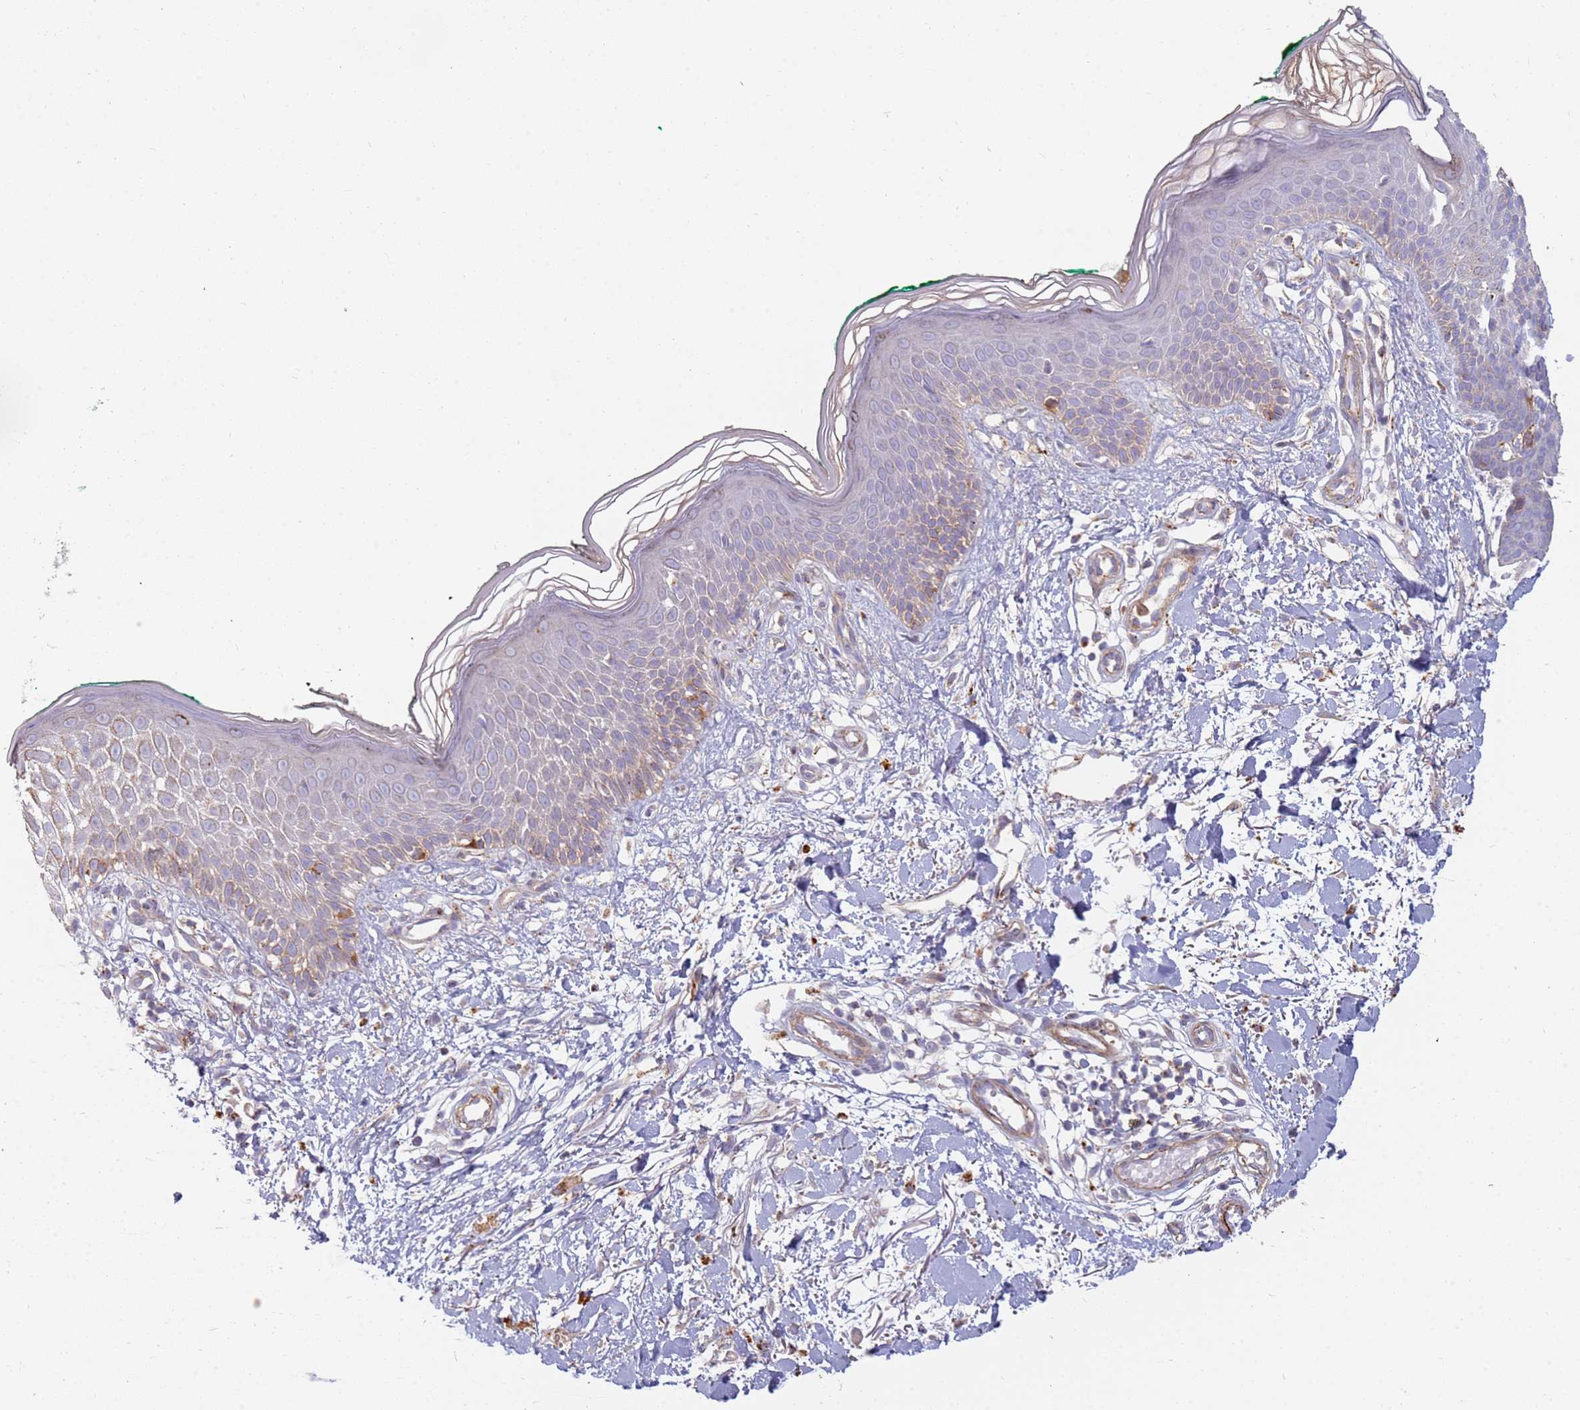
{"staining": {"intensity": "weak", "quantity": "25%-75%", "location": "cytoplasmic/membranous"}, "tissue": "skin", "cell_type": "Fibroblasts", "image_type": "normal", "snomed": [{"axis": "morphology", "description": "Normal tissue, NOS"}, {"axis": "morphology", "description": "Malignant melanoma, NOS"}, {"axis": "topography", "description": "Skin"}], "caption": "Immunohistochemistry (IHC) (DAB (3,3'-diaminobenzidine)) staining of benign human skin shows weak cytoplasmic/membranous protein positivity in approximately 25%-75% of fibroblasts. Ihc stains the protein of interest in brown and the nuclei are stained blue.", "gene": "TMEM229B", "patient": {"sex": "male", "age": 62}}